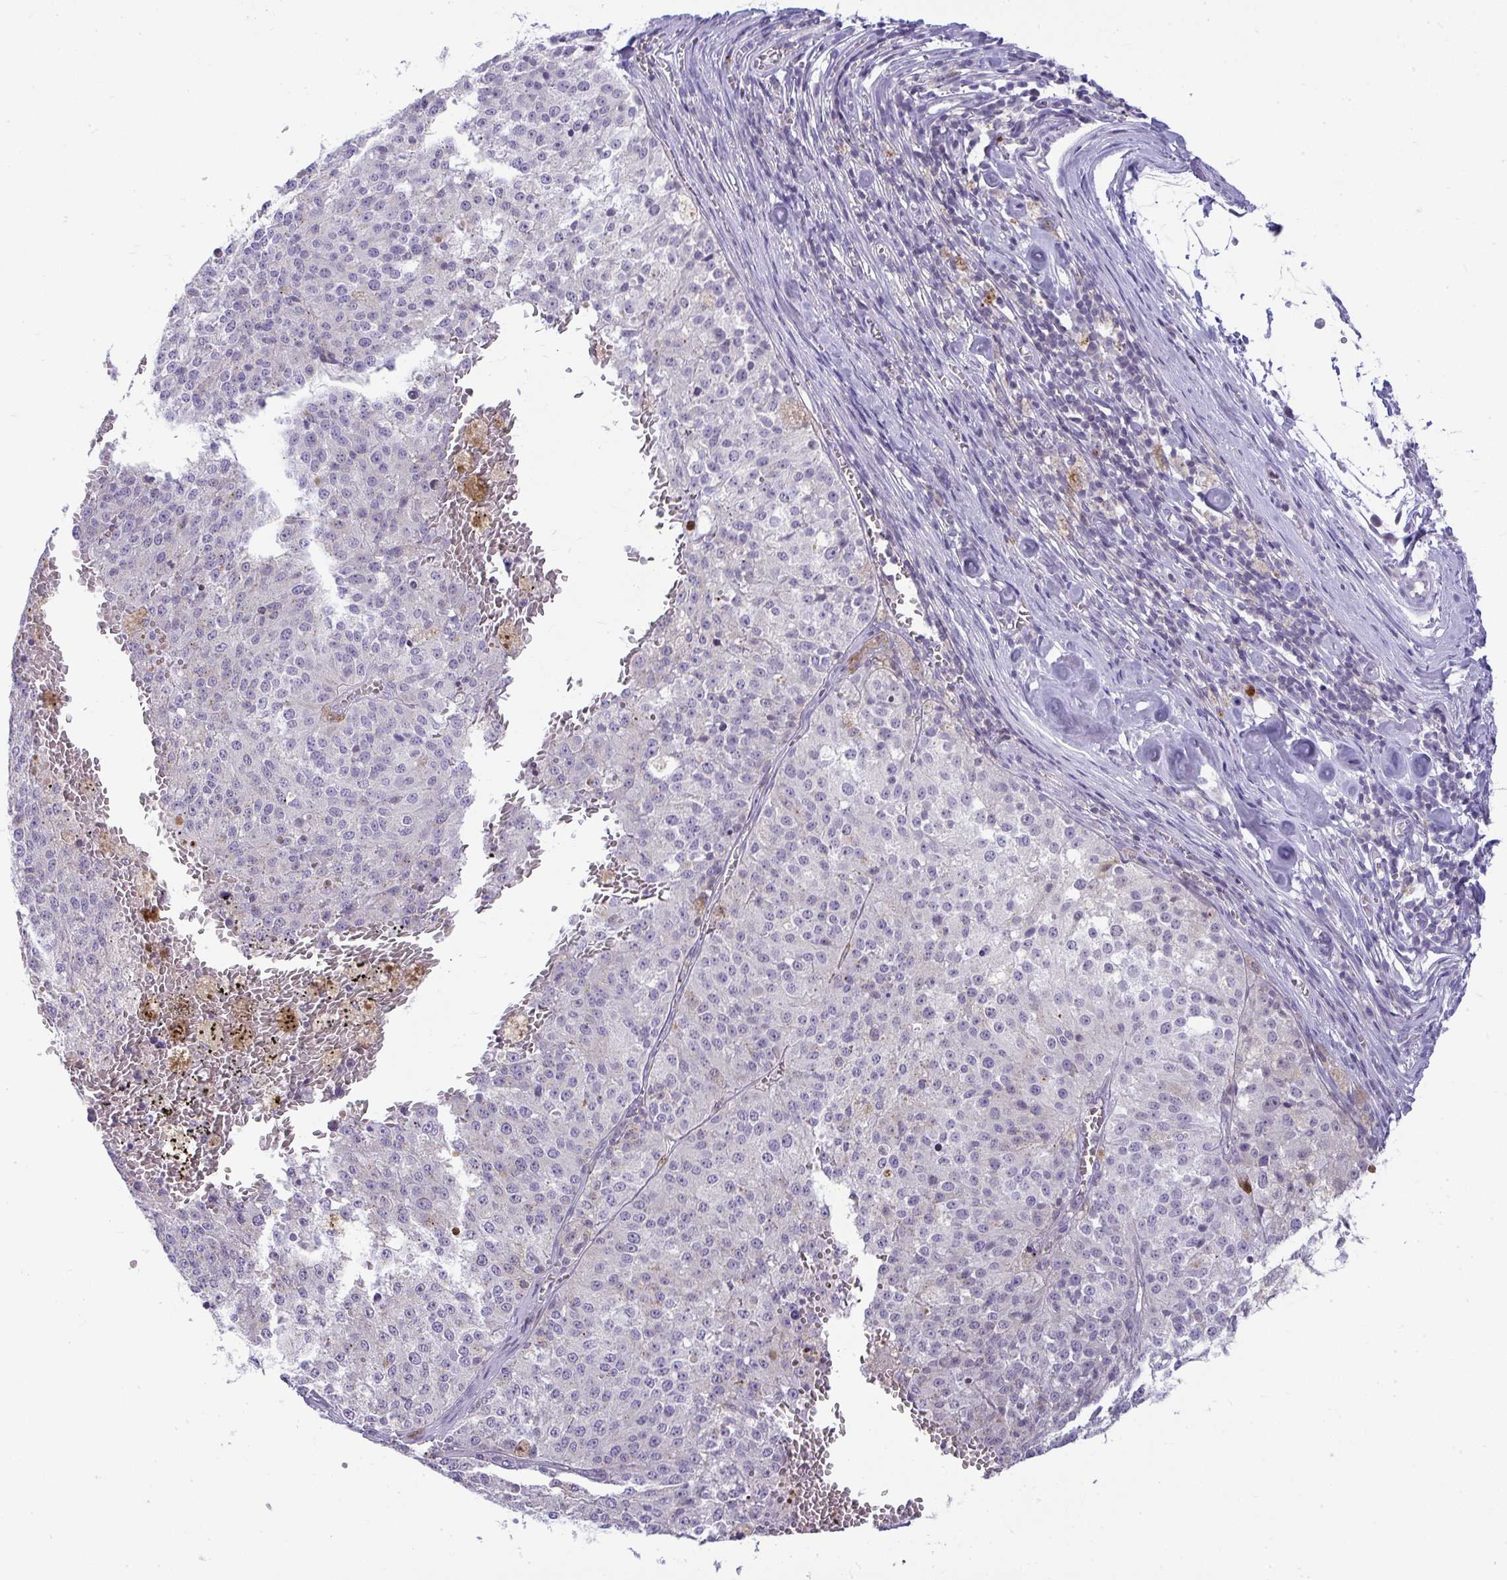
{"staining": {"intensity": "negative", "quantity": "none", "location": "none"}, "tissue": "melanoma", "cell_type": "Tumor cells", "image_type": "cancer", "snomed": [{"axis": "morphology", "description": "Malignant melanoma, Metastatic site"}, {"axis": "topography", "description": "Lymph node"}], "caption": "Protein analysis of malignant melanoma (metastatic site) shows no significant expression in tumor cells.", "gene": "VPS4B", "patient": {"sex": "female", "age": 64}}